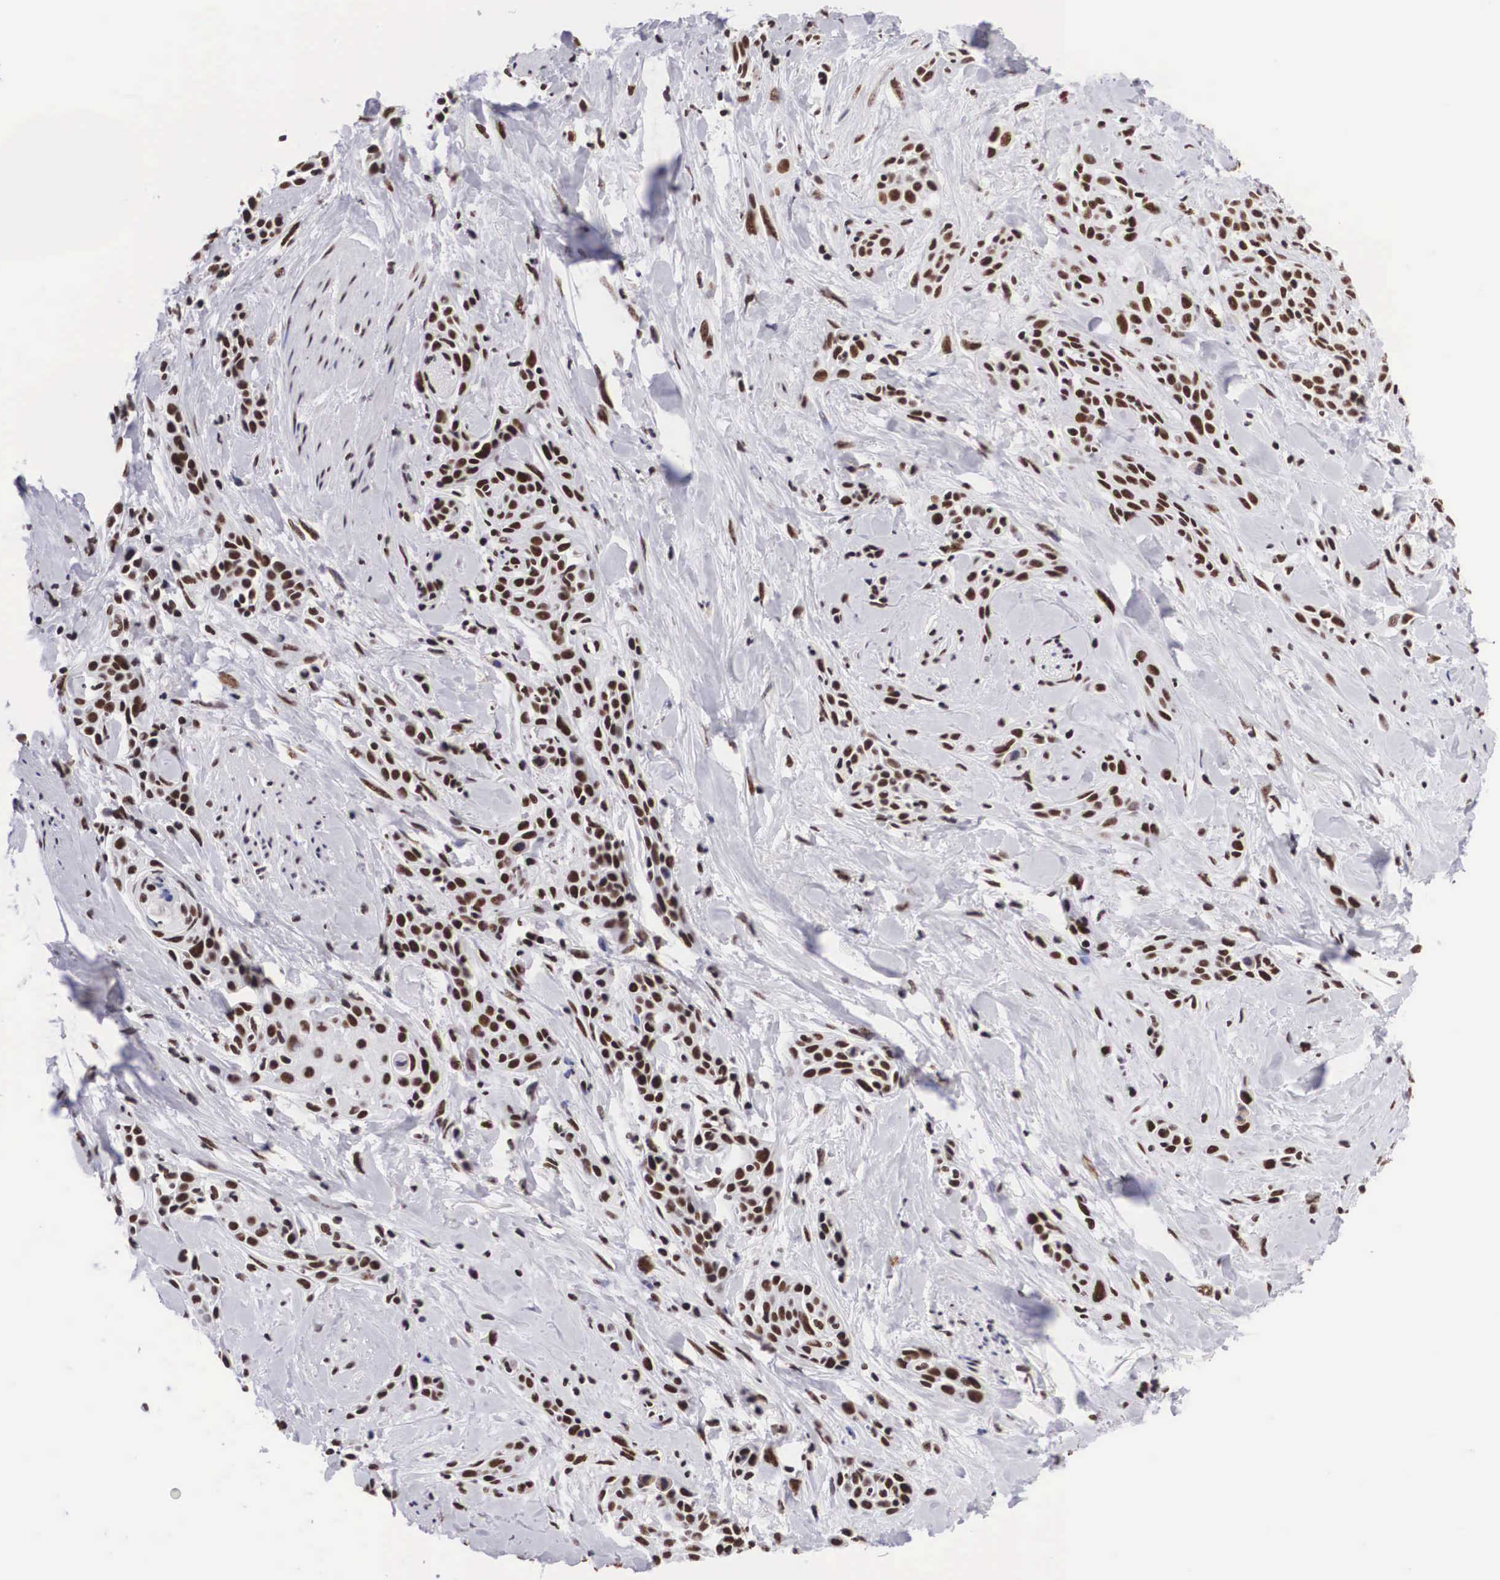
{"staining": {"intensity": "moderate", "quantity": ">75%", "location": "nuclear"}, "tissue": "skin cancer", "cell_type": "Tumor cells", "image_type": "cancer", "snomed": [{"axis": "morphology", "description": "Squamous cell carcinoma, NOS"}, {"axis": "topography", "description": "Skin"}, {"axis": "topography", "description": "Anal"}], "caption": "Immunohistochemistry (IHC) photomicrograph of neoplastic tissue: human skin squamous cell carcinoma stained using immunohistochemistry demonstrates medium levels of moderate protein expression localized specifically in the nuclear of tumor cells, appearing as a nuclear brown color.", "gene": "SF3A1", "patient": {"sex": "male", "age": 64}}